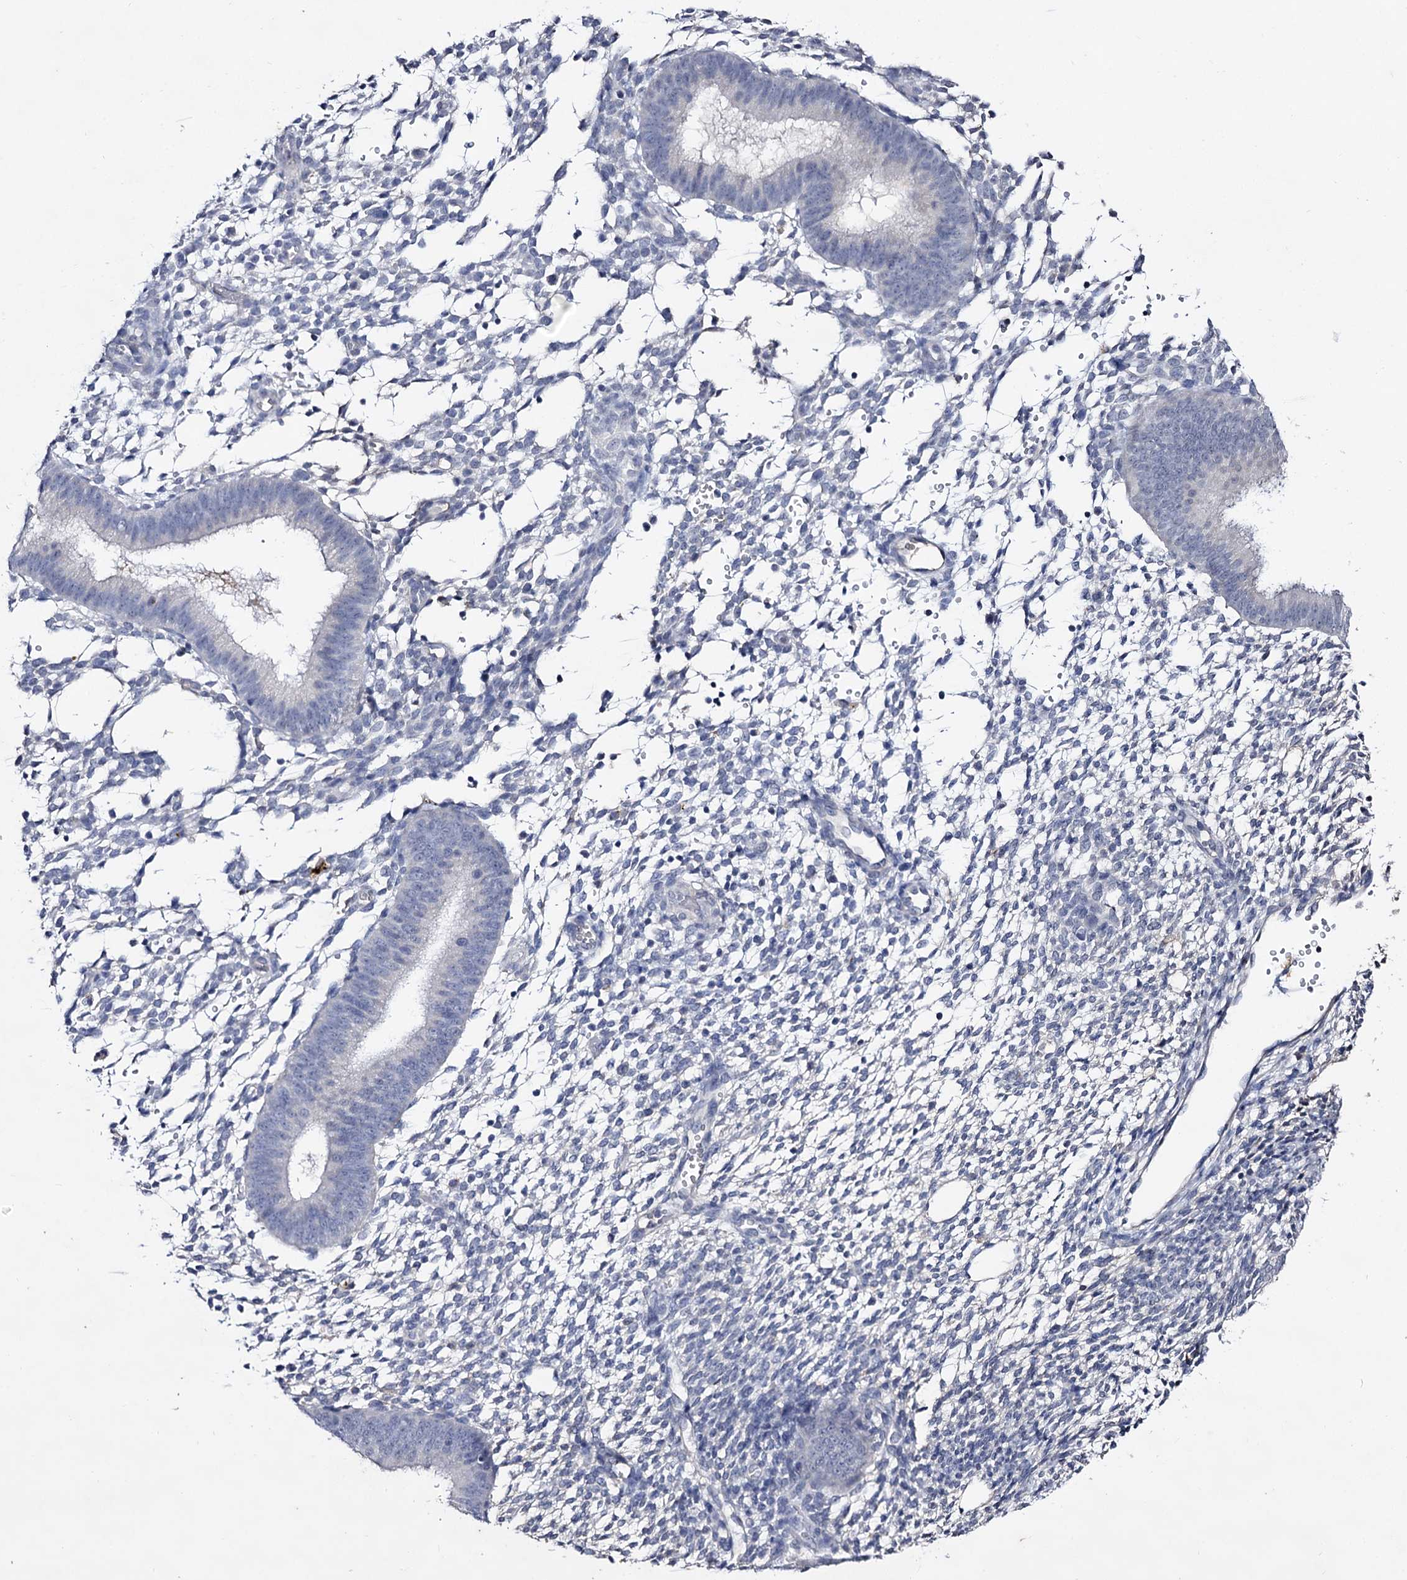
{"staining": {"intensity": "negative", "quantity": "none", "location": "none"}, "tissue": "endometrium", "cell_type": "Cells in endometrial stroma", "image_type": "normal", "snomed": [{"axis": "morphology", "description": "Normal tissue, NOS"}, {"axis": "topography", "description": "Uterus"}, {"axis": "topography", "description": "Endometrium"}], "caption": "Immunohistochemistry (IHC) image of normal endometrium stained for a protein (brown), which reveals no expression in cells in endometrial stroma.", "gene": "PLIN1", "patient": {"sex": "female", "age": 48}}